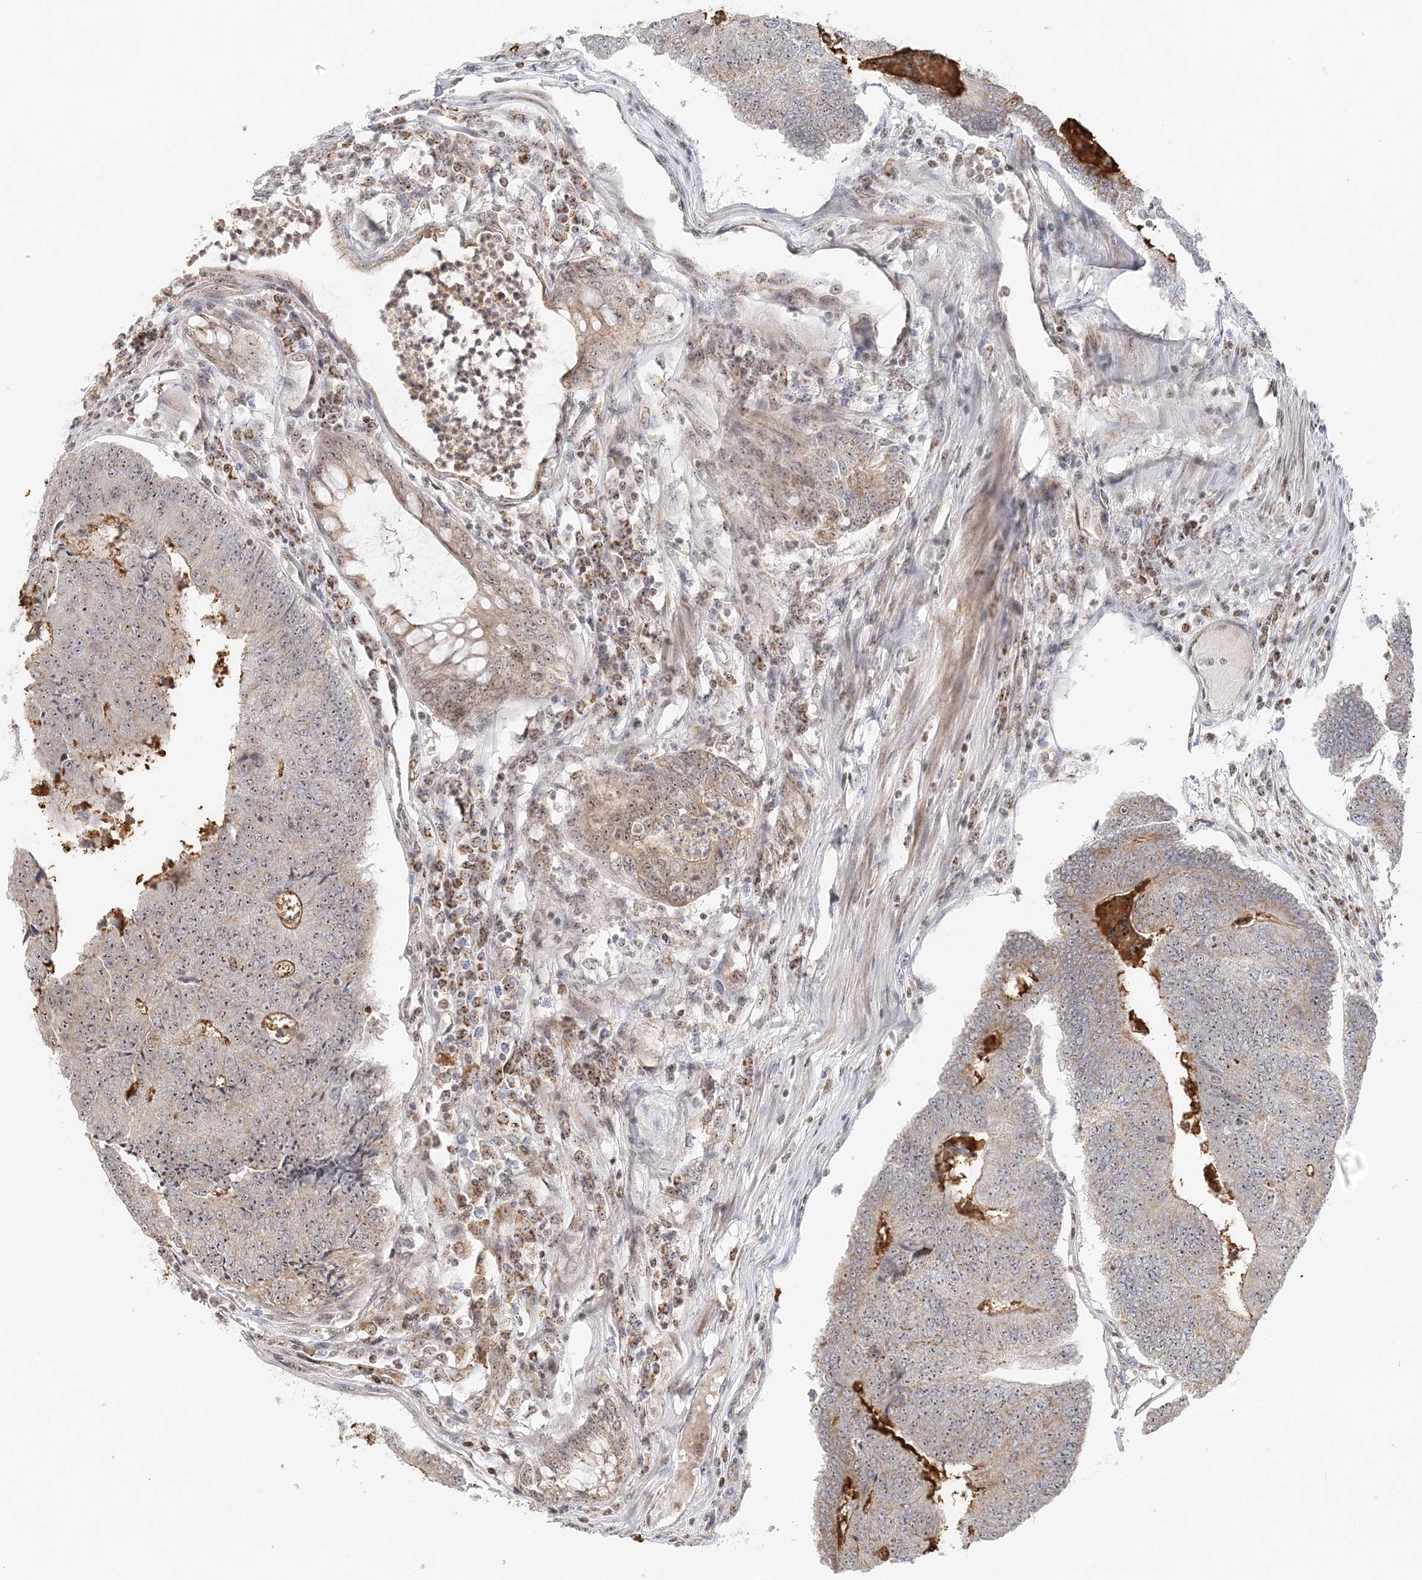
{"staining": {"intensity": "moderate", "quantity": ">75%", "location": "nuclear"}, "tissue": "colorectal cancer", "cell_type": "Tumor cells", "image_type": "cancer", "snomed": [{"axis": "morphology", "description": "Adenocarcinoma, NOS"}, {"axis": "topography", "description": "Colon"}], "caption": "A brown stain highlights moderate nuclear positivity of a protein in human colorectal cancer (adenocarcinoma) tumor cells.", "gene": "UBE2F", "patient": {"sex": "female", "age": 67}}